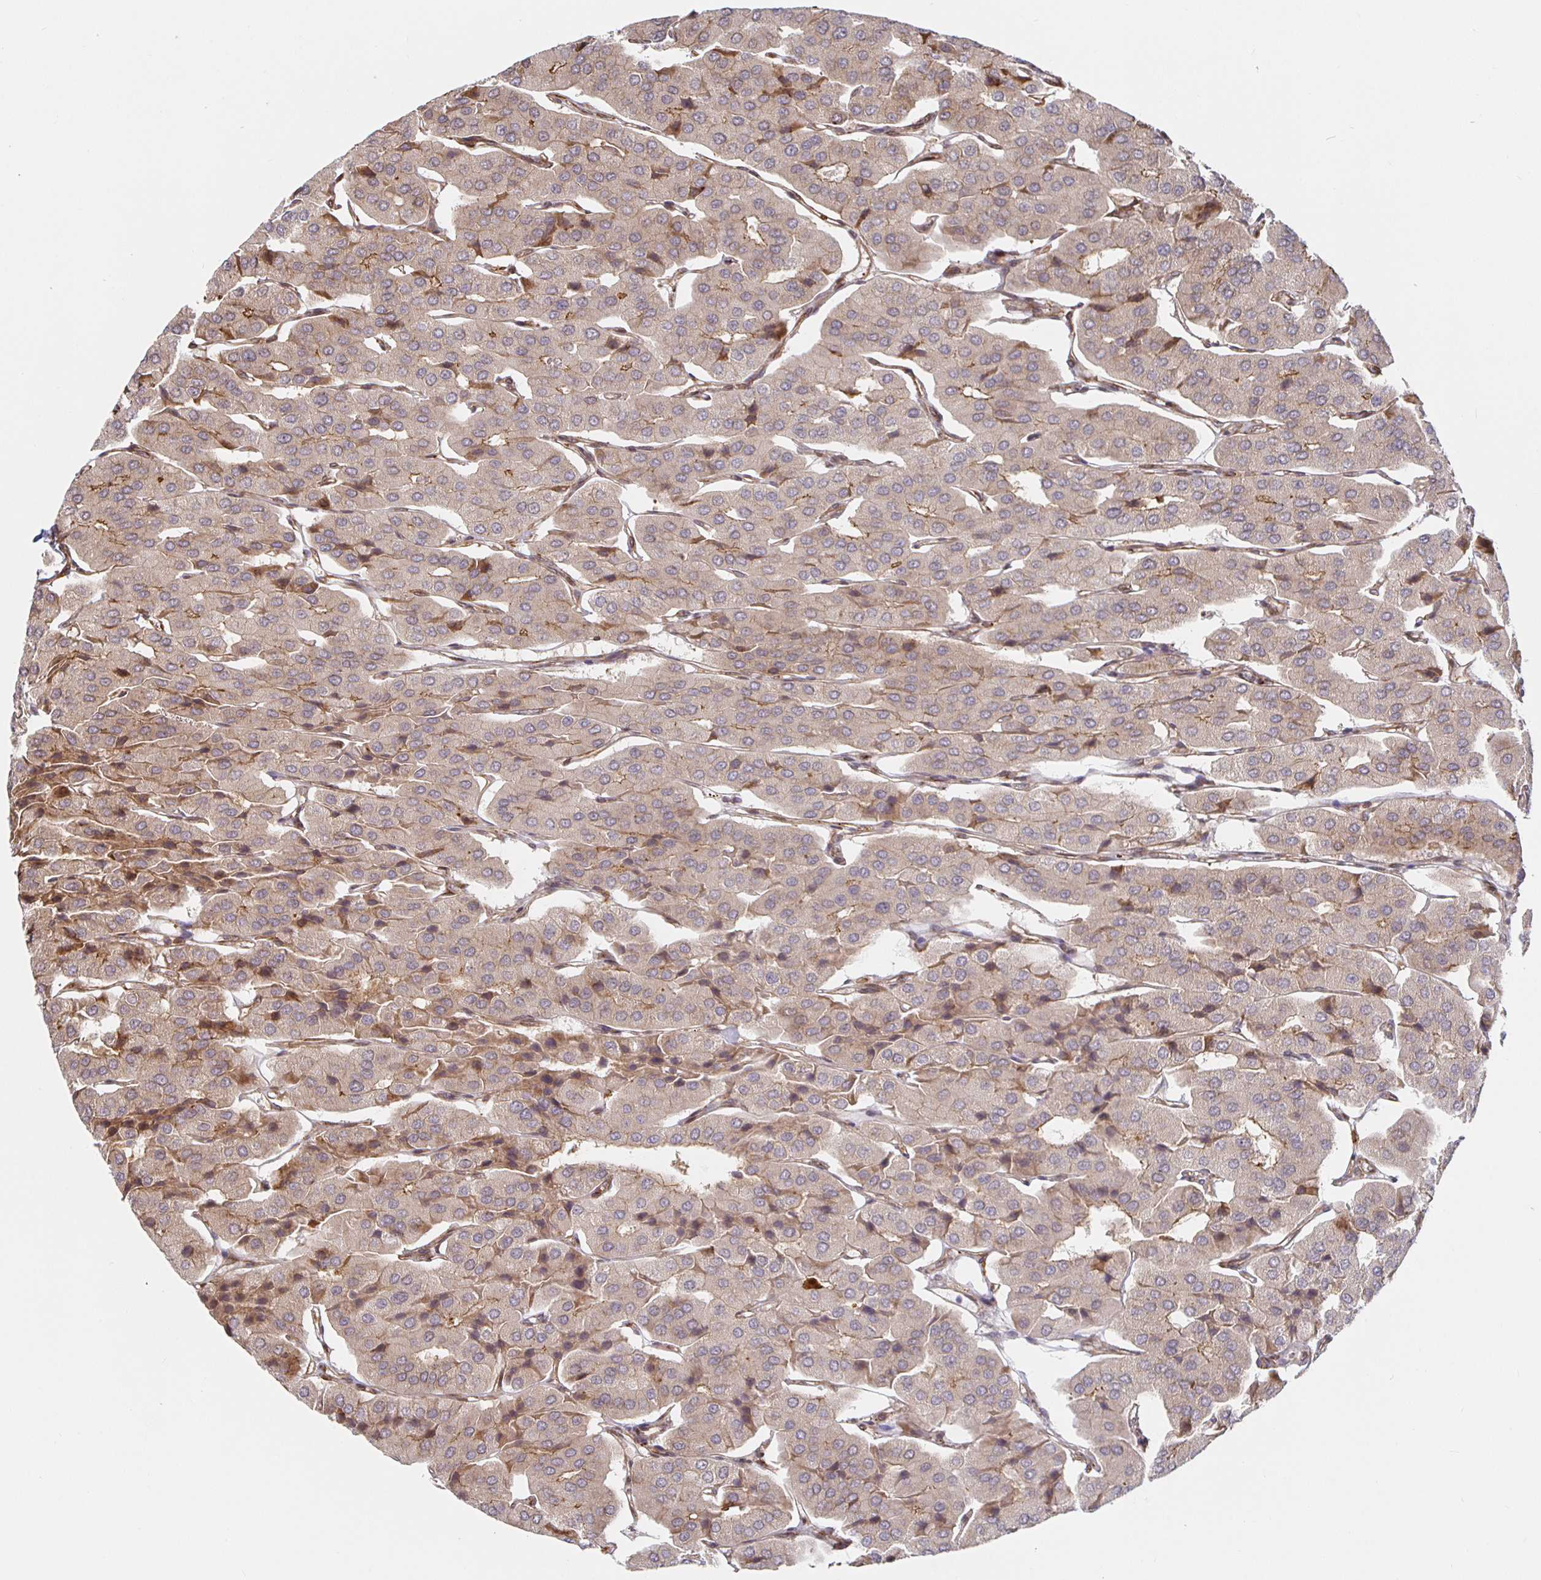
{"staining": {"intensity": "weak", "quantity": ">75%", "location": "cytoplasmic/membranous"}, "tissue": "parathyroid gland", "cell_type": "Glandular cells", "image_type": "normal", "snomed": [{"axis": "morphology", "description": "Normal tissue, NOS"}, {"axis": "morphology", "description": "Adenoma, NOS"}, {"axis": "topography", "description": "Parathyroid gland"}], "caption": "Benign parathyroid gland exhibits weak cytoplasmic/membranous expression in about >75% of glandular cells Nuclei are stained in blue..", "gene": "STRAP", "patient": {"sex": "female", "age": 86}}